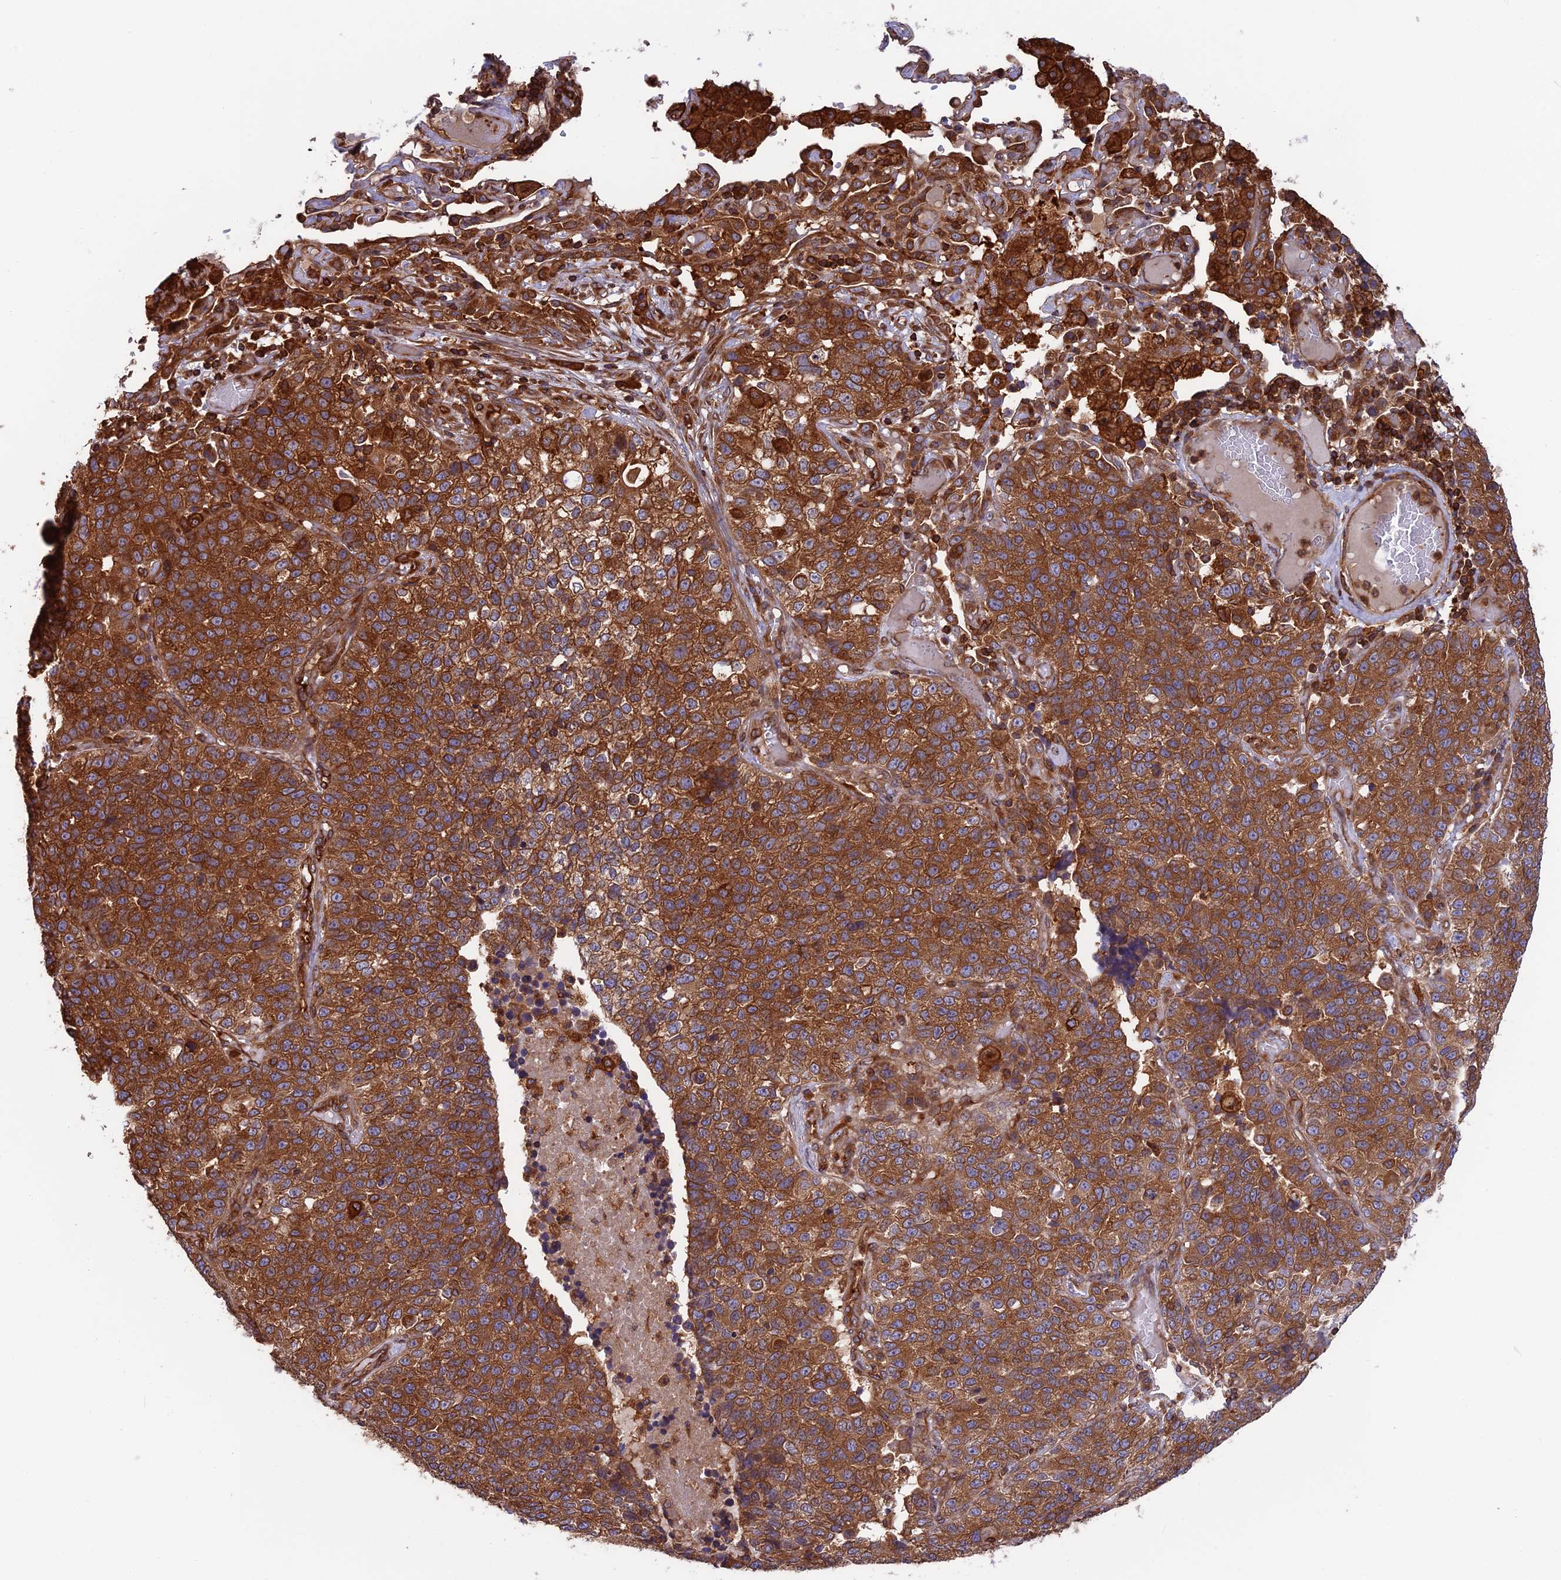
{"staining": {"intensity": "strong", "quantity": ">75%", "location": "cytoplasmic/membranous"}, "tissue": "lung cancer", "cell_type": "Tumor cells", "image_type": "cancer", "snomed": [{"axis": "morphology", "description": "Adenocarcinoma, NOS"}, {"axis": "topography", "description": "Lung"}], "caption": "The histopathology image exhibits a brown stain indicating the presence of a protein in the cytoplasmic/membranous of tumor cells in lung cancer (adenocarcinoma). The protein of interest is shown in brown color, while the nuclei are stained blue.", "gene": "WDR1", "patient": {"sex": "male", "age": 49}}